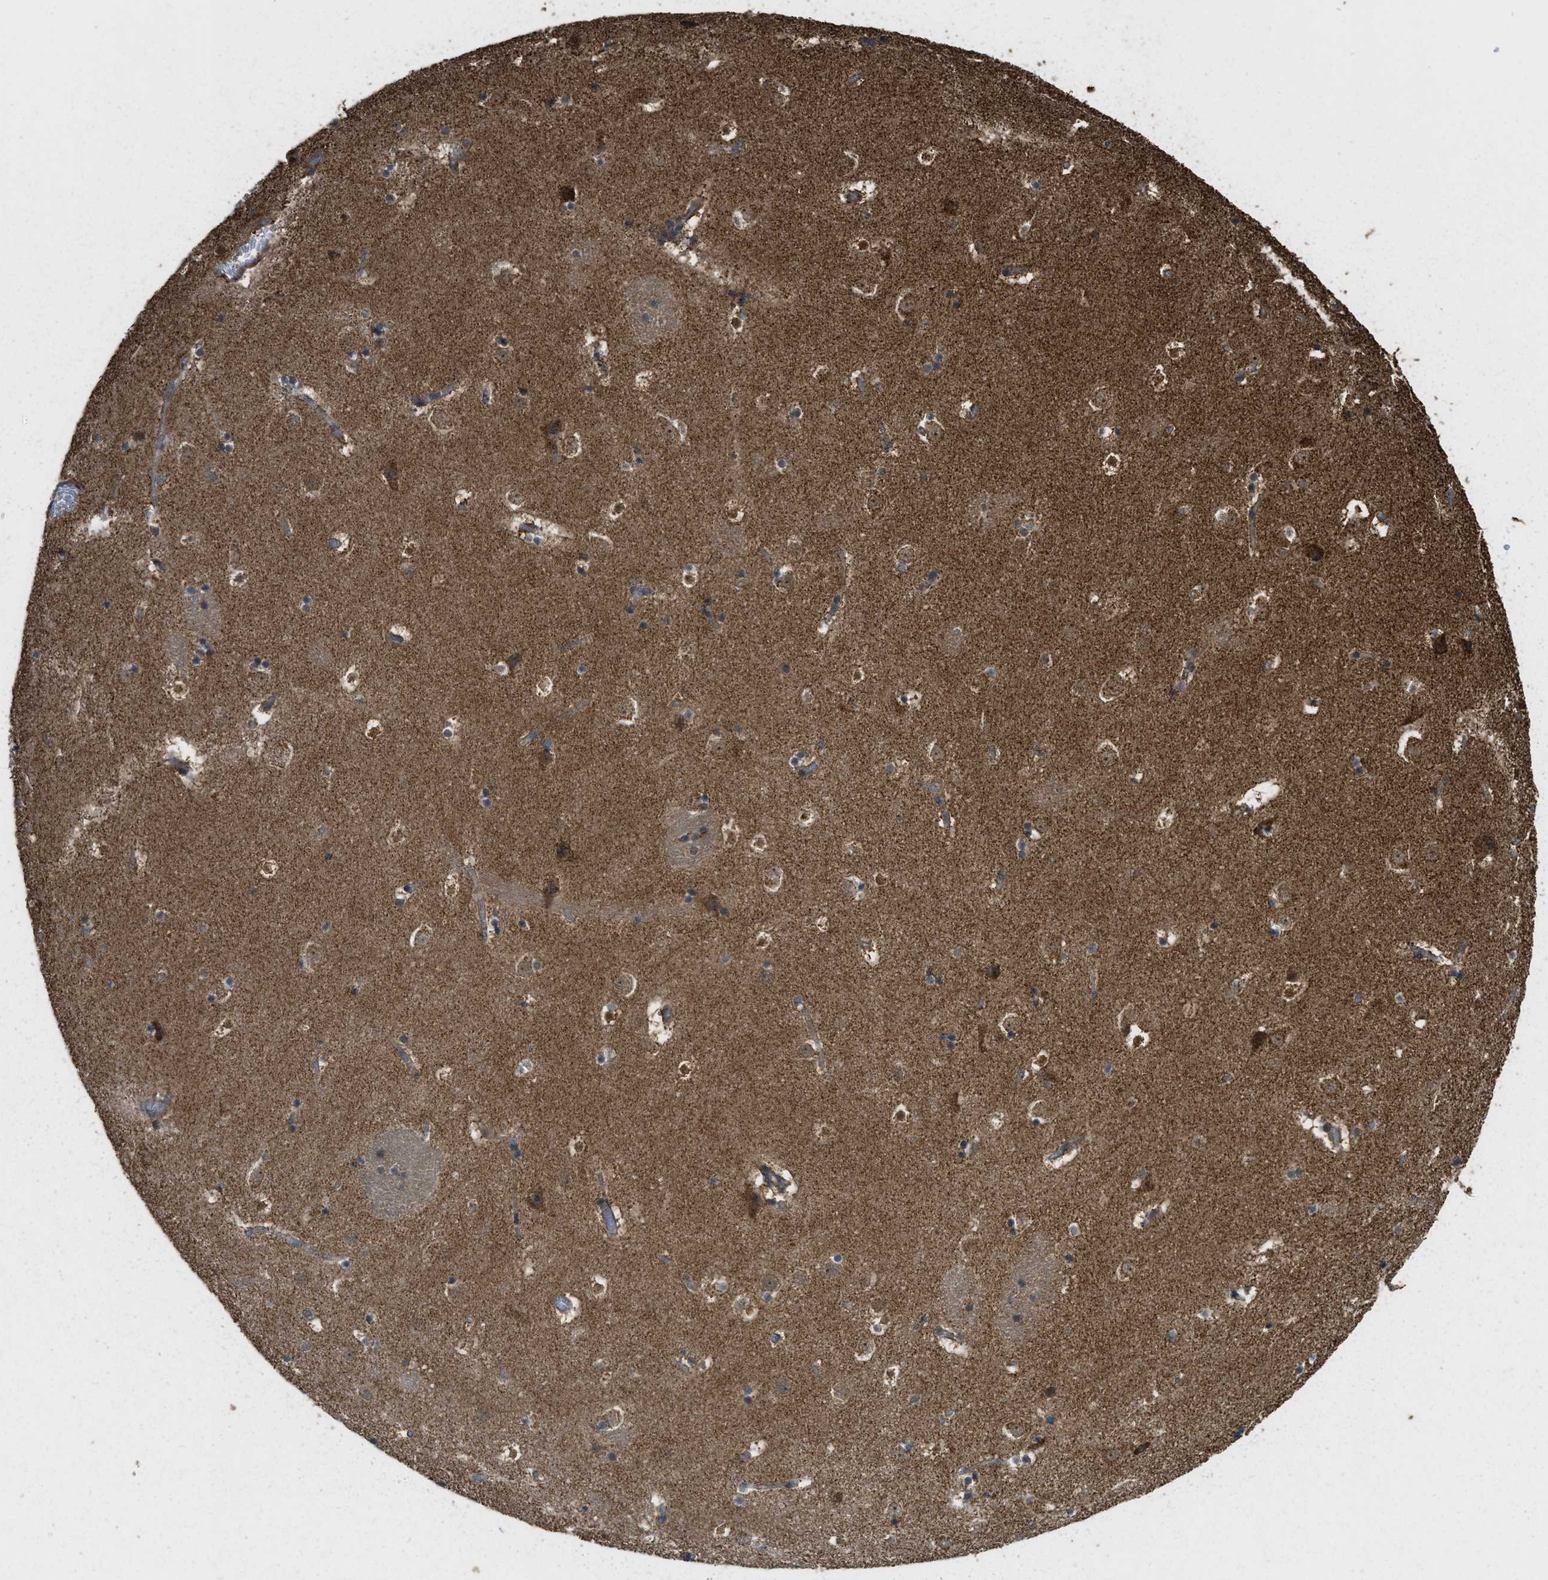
{"staining": {"intensity": "moderate", "quantity": "25%-75%", "location": "cytoplasmic/membranous,nuclear"}, "tissue": "caudate", "cell_type": "Glial cells", "image_type": "normal", "snomed": [{"axis": "morphology", "description": "Normal tissue, NOS"}, {"axis": "topography", "description": "Lateral ventricle wall"}], "caption": "An immunohistochemistry micrograph of unremarkable tissue is shown. Protein staining in brown labels moderate cytoplasmic/membranous,nuclear positivity in caudate within glial cells.", "gene": "CTPS1", "patient": {"sex": "male", "age": 45}}